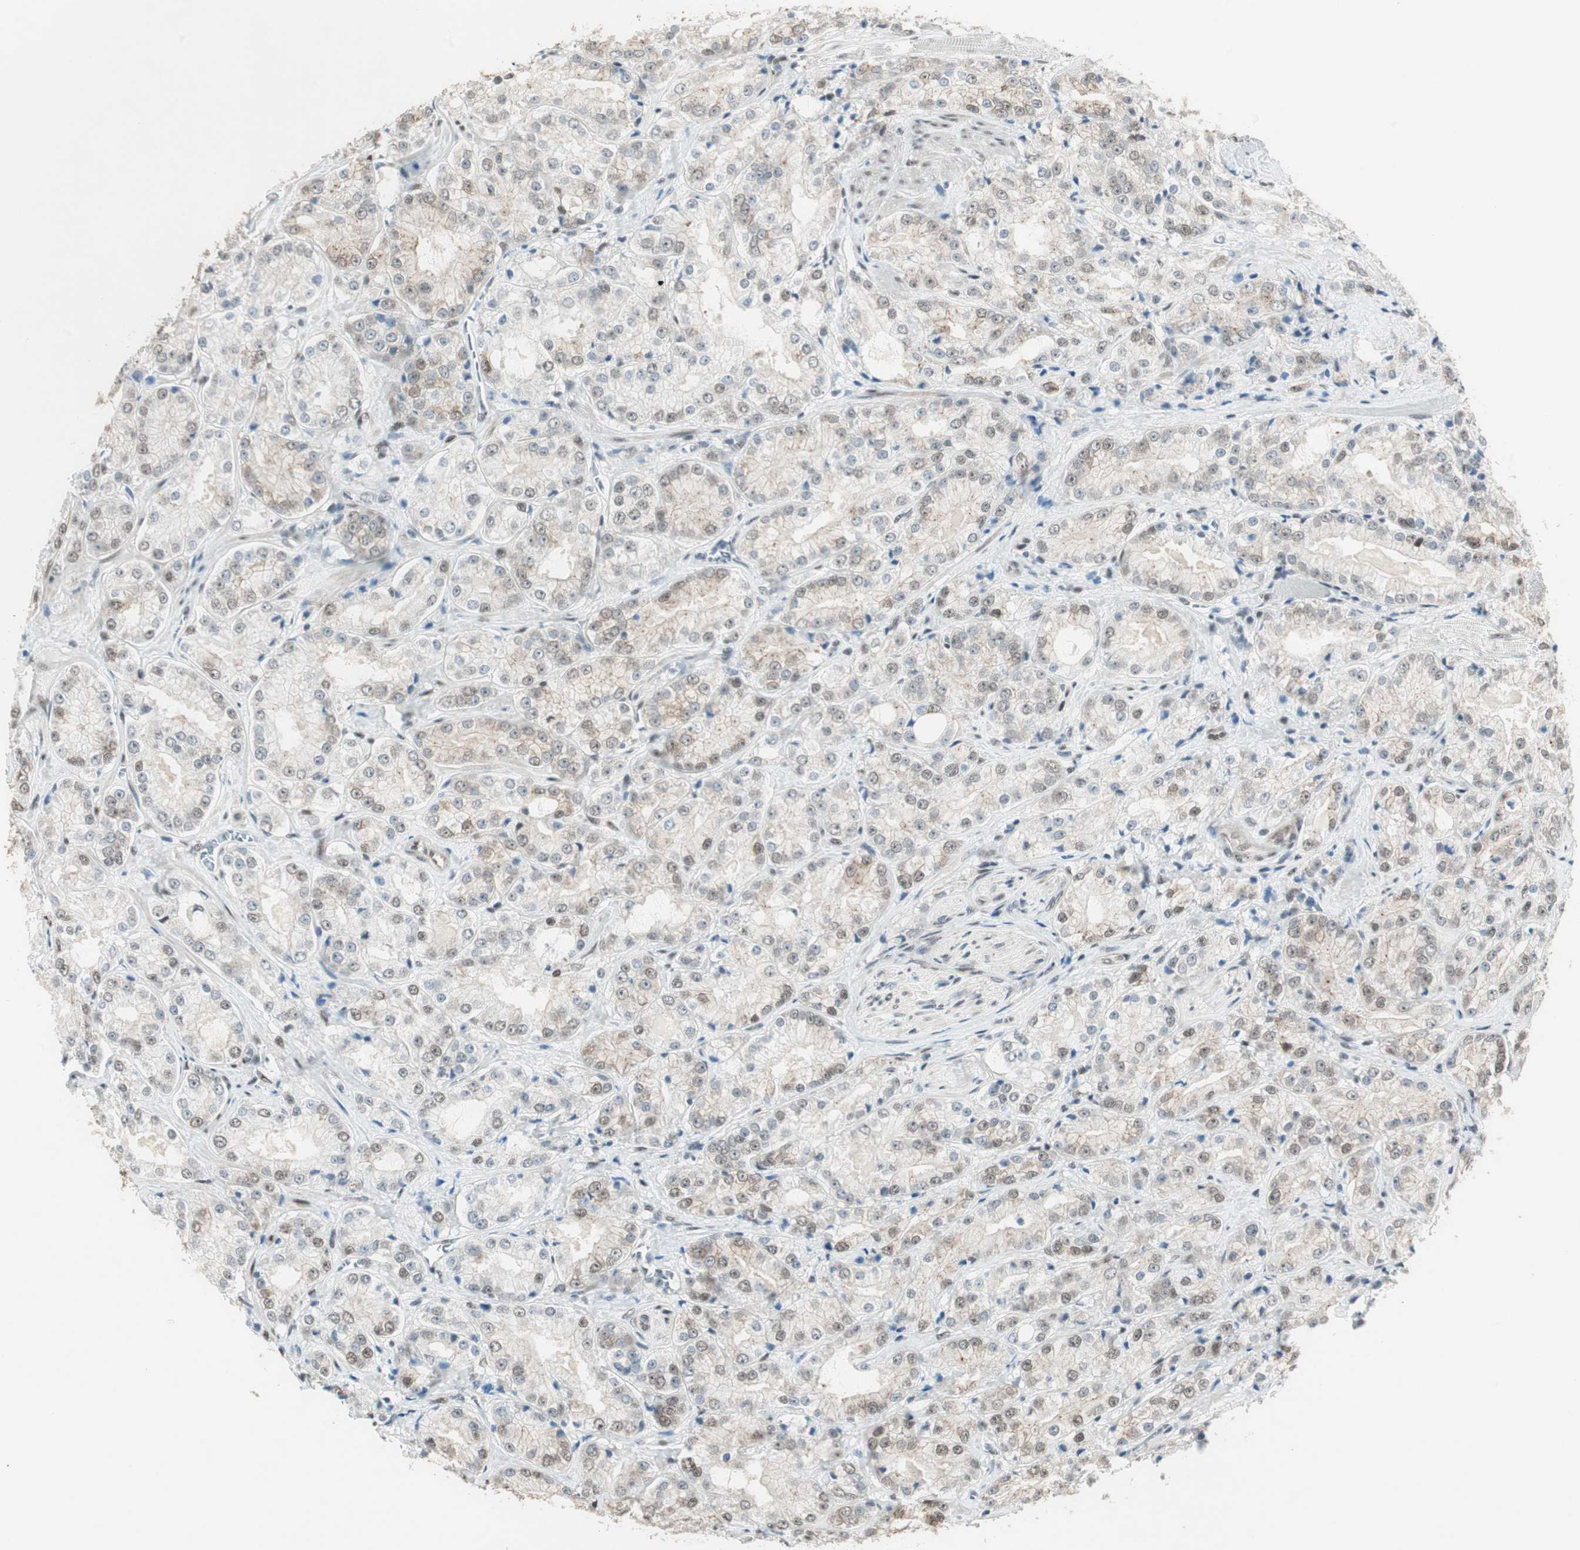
{"staining": {"intensity": "weak", "quantity": ">75%", "location": "cytoplasmic/membranous,nuclear"}, "tissue": "prostate cancer", "cell_type": "Tumor cells", "image_type": "cancer", "snomed": [{"axis": "morphology", "description": "Adenocarcinoma, High grade"}, {"axis": "topography", "description": "Prostate"}], "caption": "A brown stain highlights weak cytoplasmic/membranous and nuclear staining of a protein in human prostate cancer tumor cells. The staining was performed using DAB (3,3'-diaminobenzidine), with brown indicating positive protein expression. Nuclei are stained blue with hematoxylin.", "gene": "ZBTB17", "patient": {"sex": "male", "age": 73}}